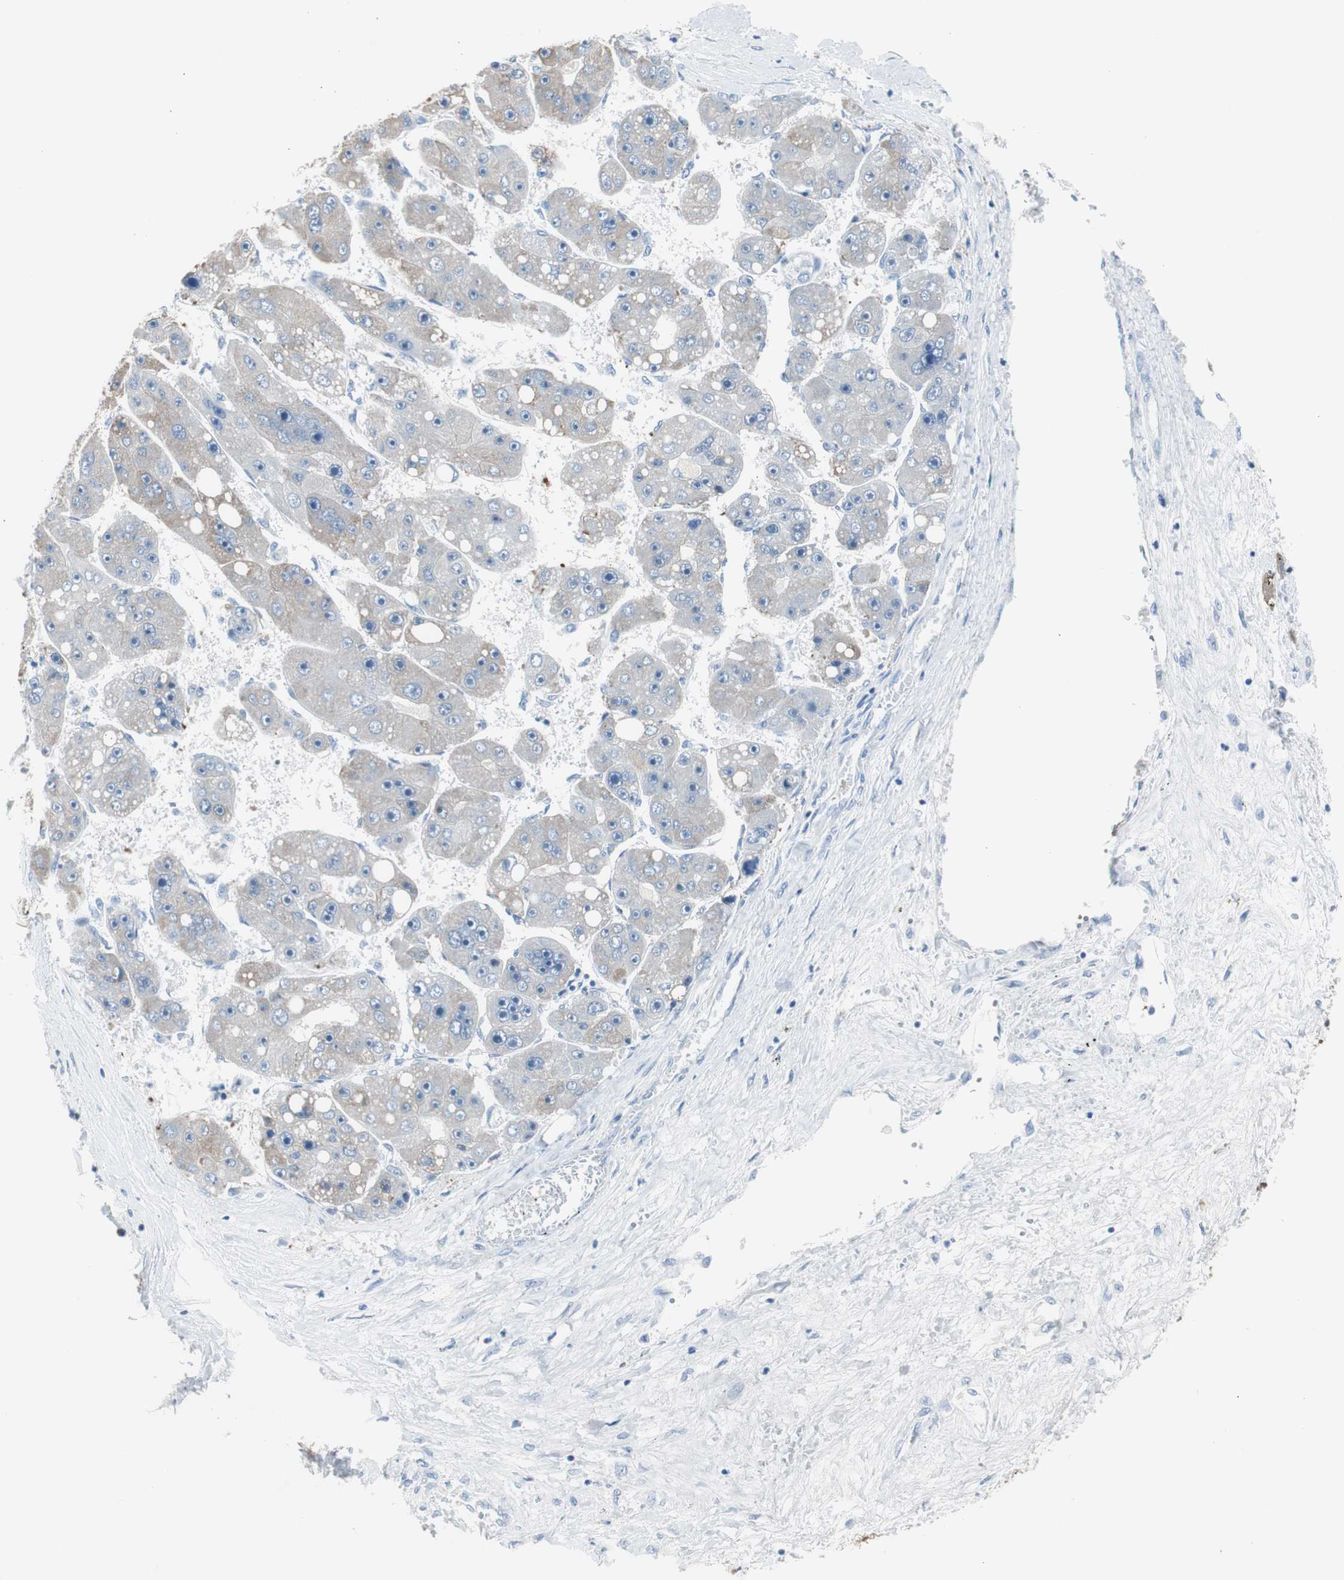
{"staining": {"intensity": "weak", "quantity": "<25%", "location": "cytoplasmic/membranous"}, "tissue": "liver cancer", "cell_type": "Tumor cells", "image_type": "cancer", "snomed": [{"axis": "morphology", "description": "Carcinoma, Hepatocellular, NOS"}, {"axis": "topography", "description": "Liver"}], "caption": "Immunohistochemistry (IHC) micrograph of neoplastic tissue: human liver hepatocellular carcinoma stained with DAB (3,3'-diaminobenzidine) reveals no significant protein positivity in tumor cells. Nuclei are stained in blue.", "gene": "S100A7", "patient": {"sex": "female", "age": 61}}